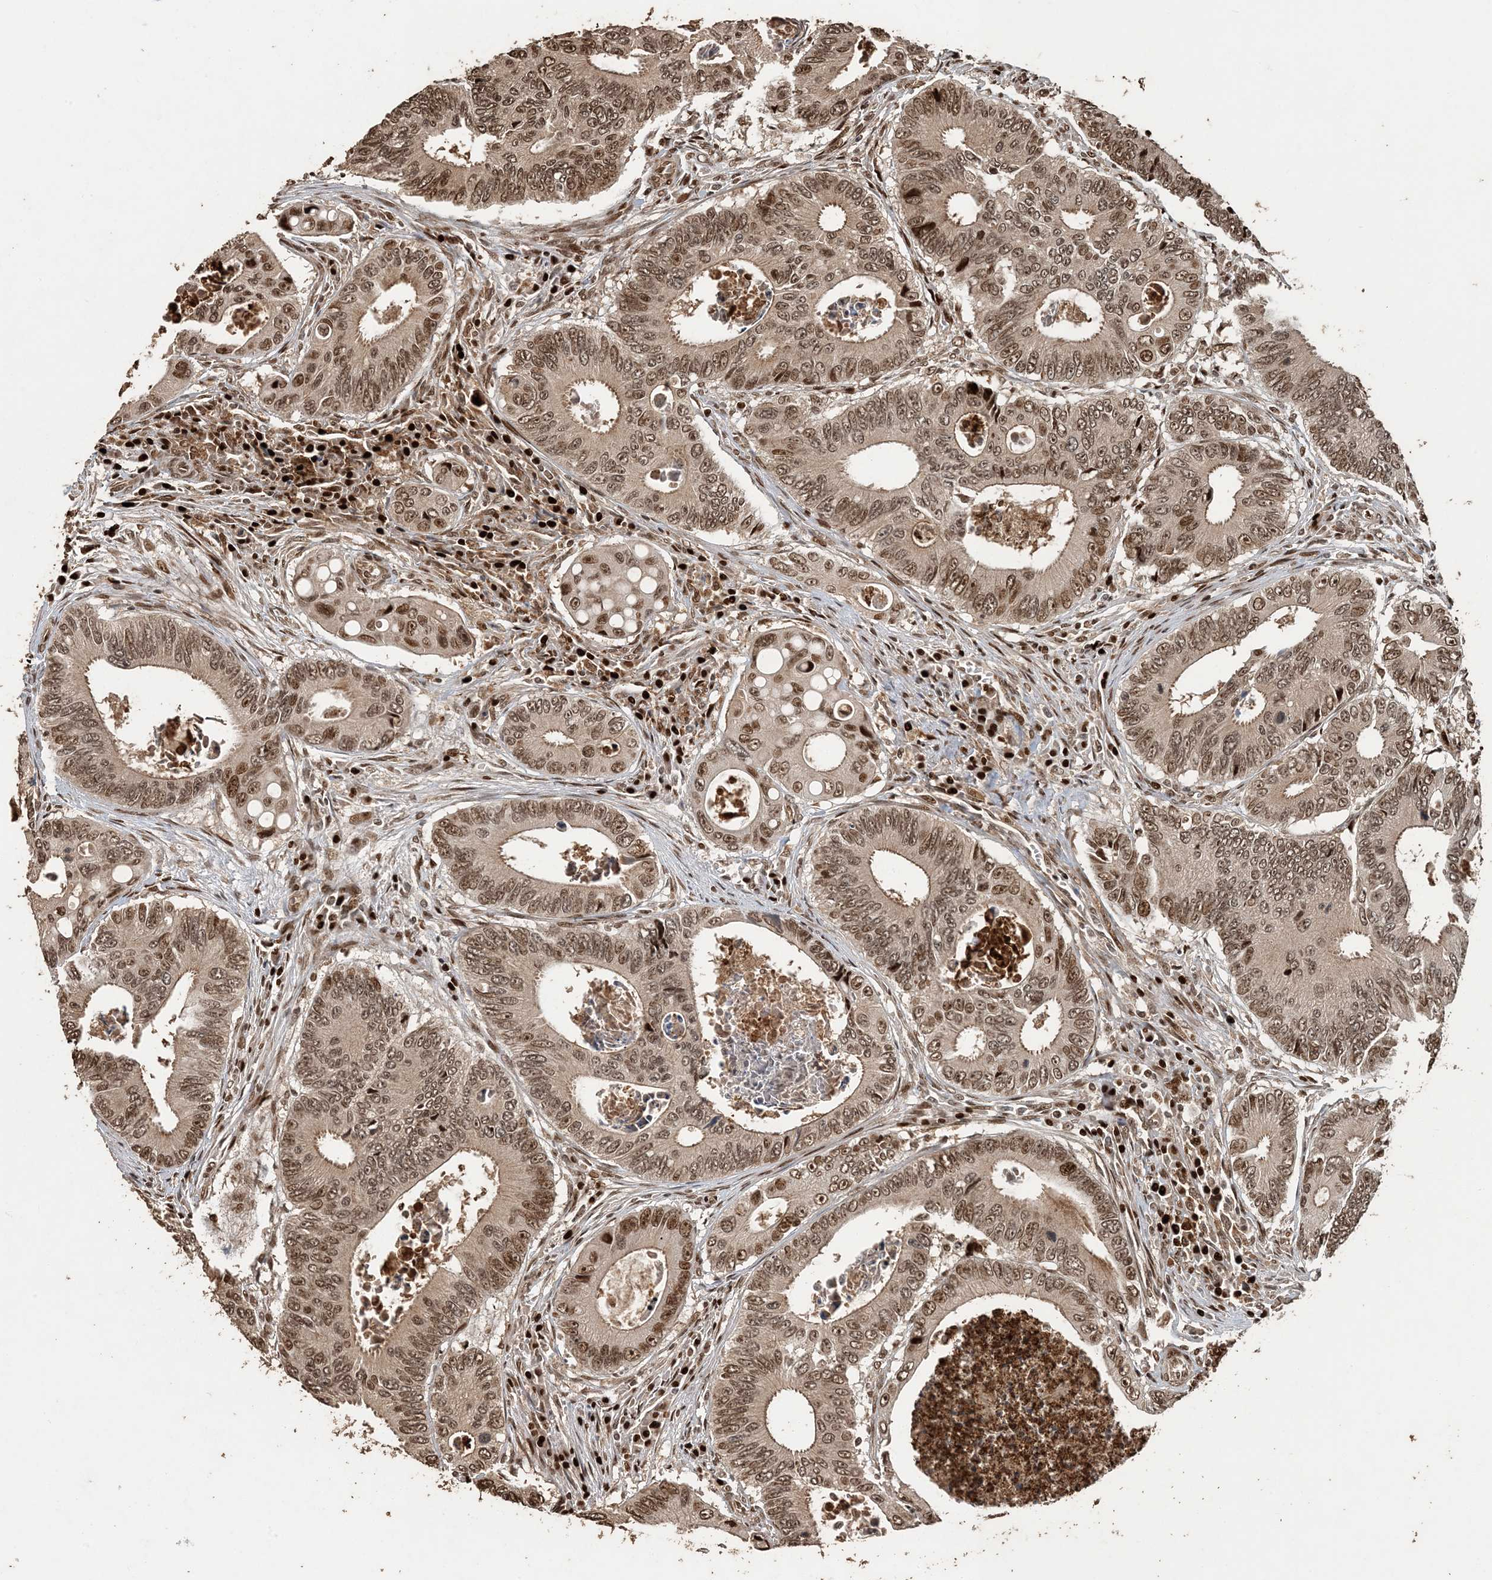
{"staining": {"intensity": "moderate", "quantity": ">75%", "location": "nuclear"}, "tissue": "colorectal cancer", "cell_type": "Tumor cells", "image_type": "cancer", "snomed": [{"axis": "morphology", "description": "Inflammation, NOS"}, {"axis": "morphology", "description": "Adenocarcinoma, NOS"}, {"axis": "topography", "description": "Colon"}], "caption": "Adenocarcinoma (colorectal) stained with DAB immunohistochemistry (IHC) displays medium levels of moderate nuclear staining in approximately >75% of tumor cells.", "gene": "ATP13A2", "patient": {"sex": "male", "age": 72}}